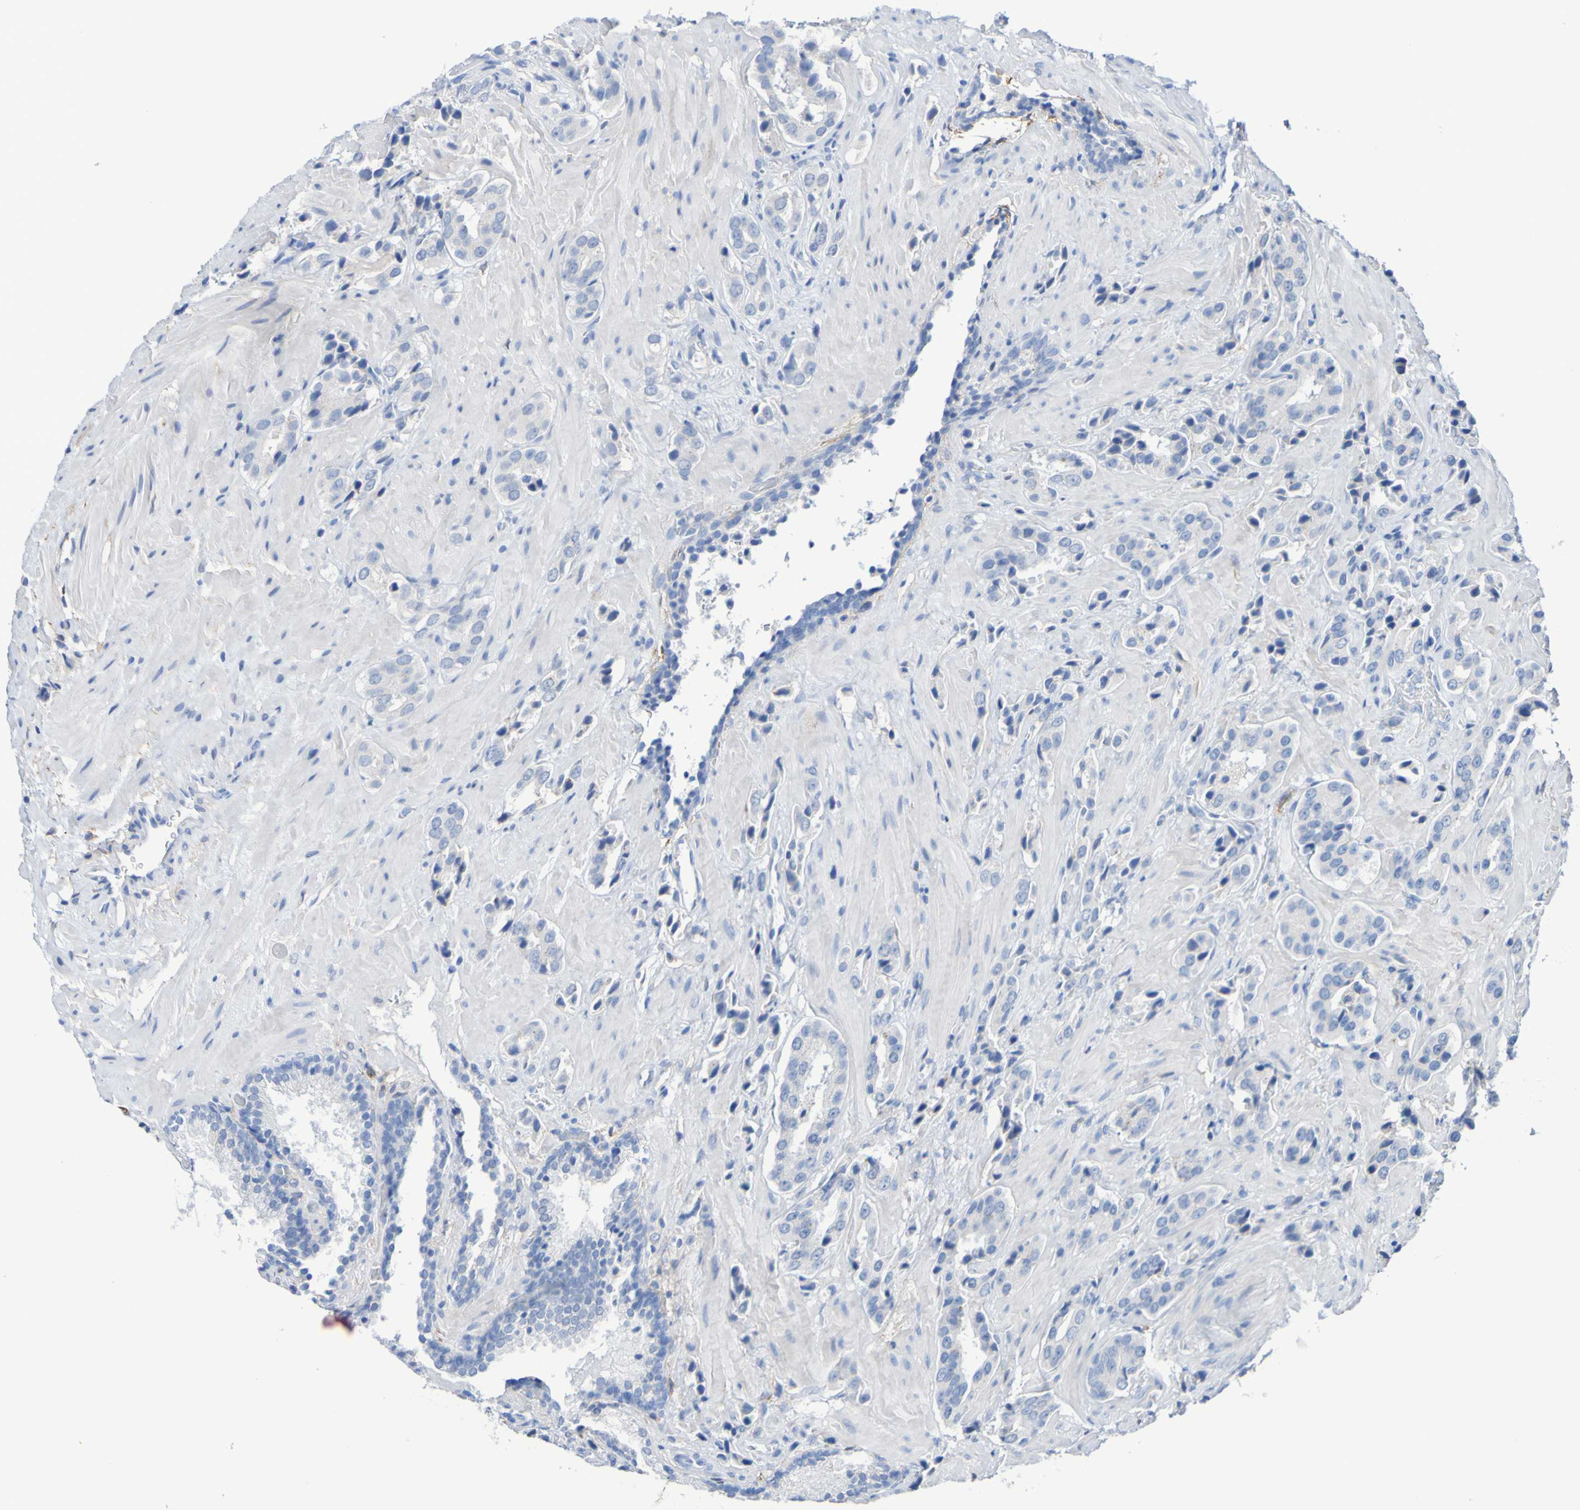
{"staining": {"intensity": "negative", "quantity": "none", "location": "none"}, "tissue": "prostate cancer", "cell_type": "Tumor cells", "image_type": "cancer", "snomed": [{"axis": "morphology", "description": "Adenocarcinoma, High grade"}, {"axis": "topography", "description": "Prostate"}], "caption": "The photomicrograph exhibits no staining of tumor cells in prostate adenocarcinoma (high-grade).", "gene": "SGCB", "patient": {"sex": "male", "age": 64}}